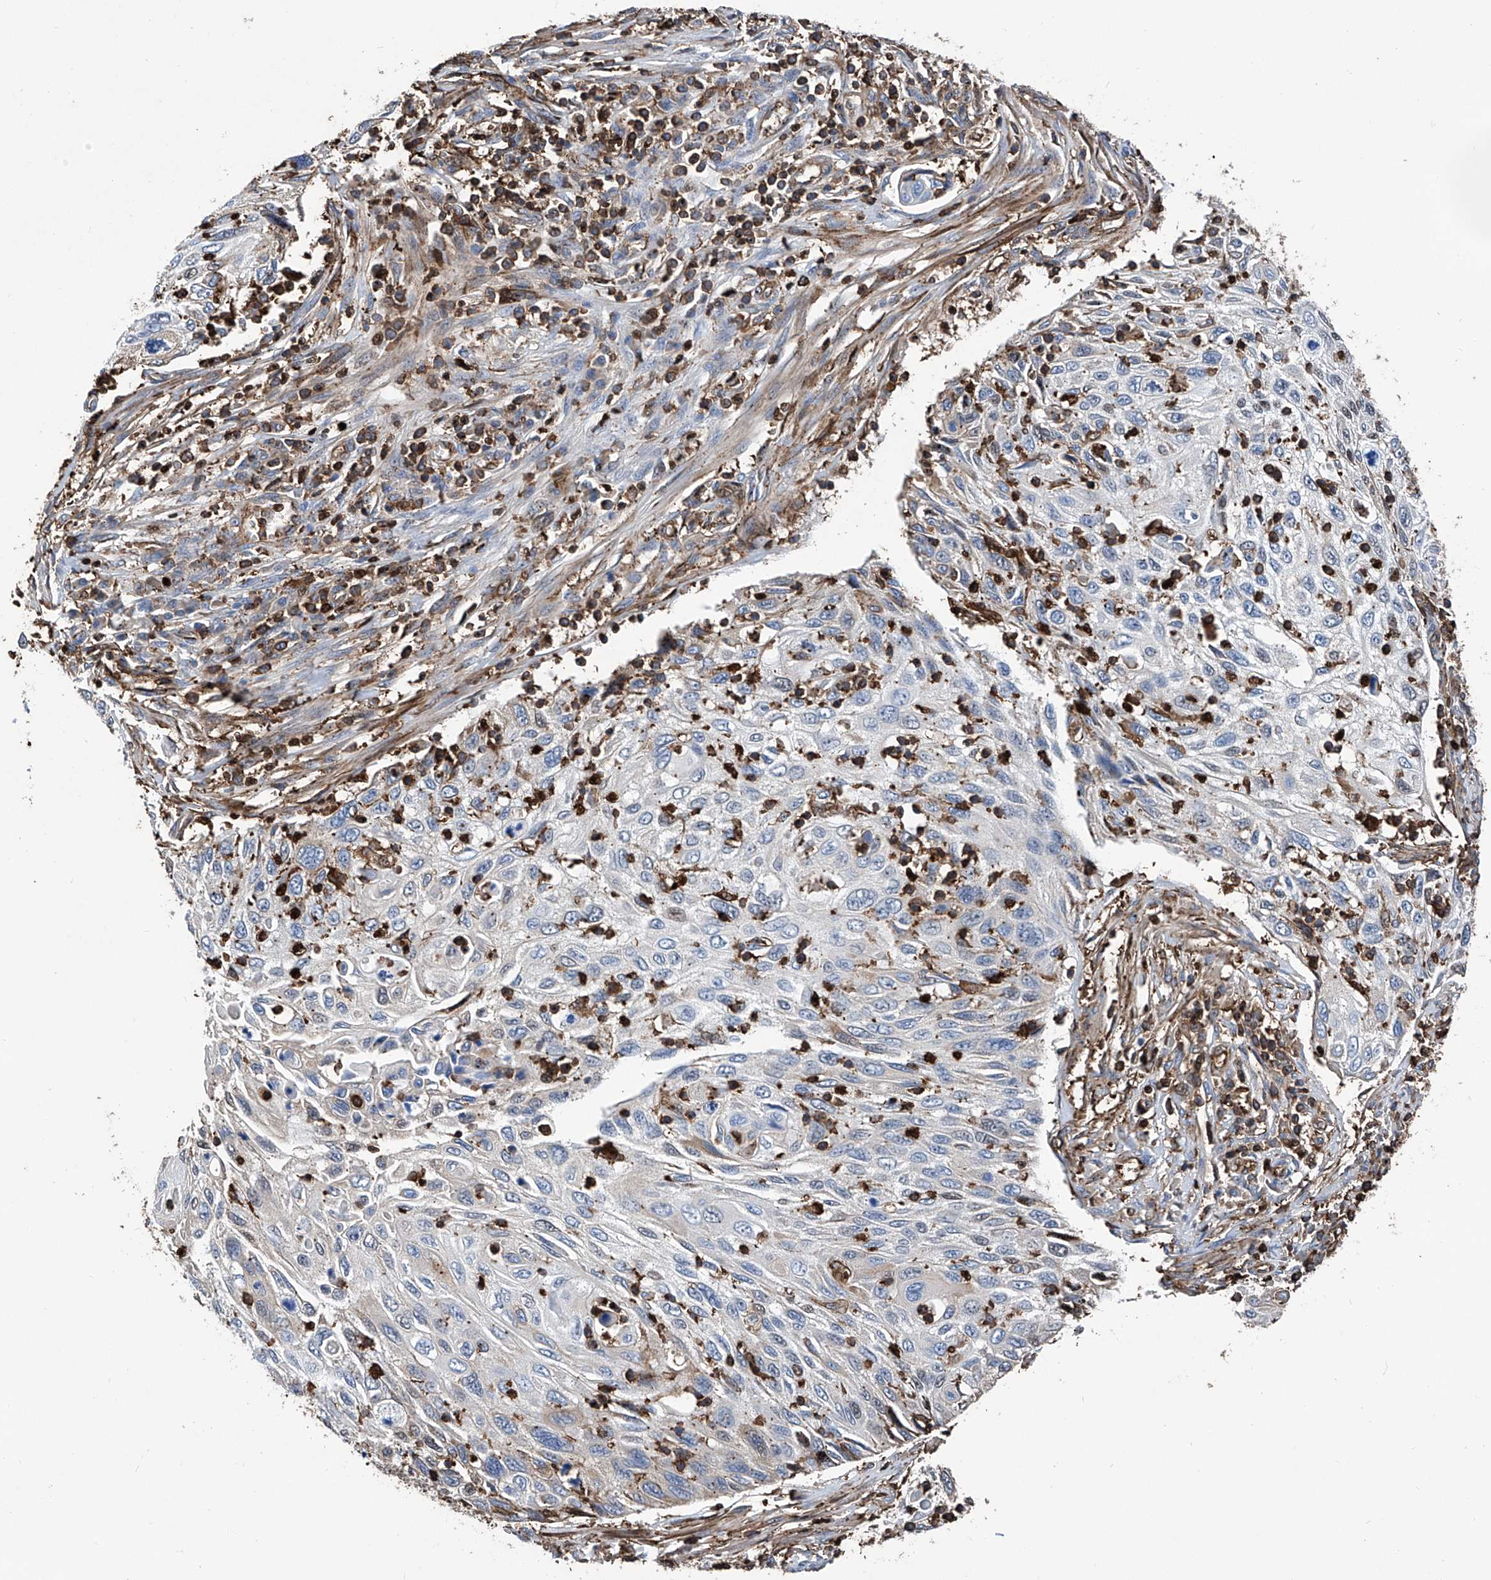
{"staining": {"intensity": "negative", "quantity": "none", "location": "none"}, "tissue": "cervical cancer", "cell_type": "Tumor cells", "image_type": "cancer", "snomed": [{"axis": "morphology", "description": "Squamous cell carcinoma, NOS"}, {"axis": "topography", "description": "Cervix"}], "caption": "A micrograph of human cervical cancer (squamous cell carcinoma) is negative for staining in tumor cells. Brightfield microscopy of immunohistochemistry (IHC) stained with DAB (3,3'-diaminobenzidine) (brown) and hematoxylin (blue), captured at high magnification.", "gene": "ZNF484", "patient": {"sex": "female", "age": 70}}